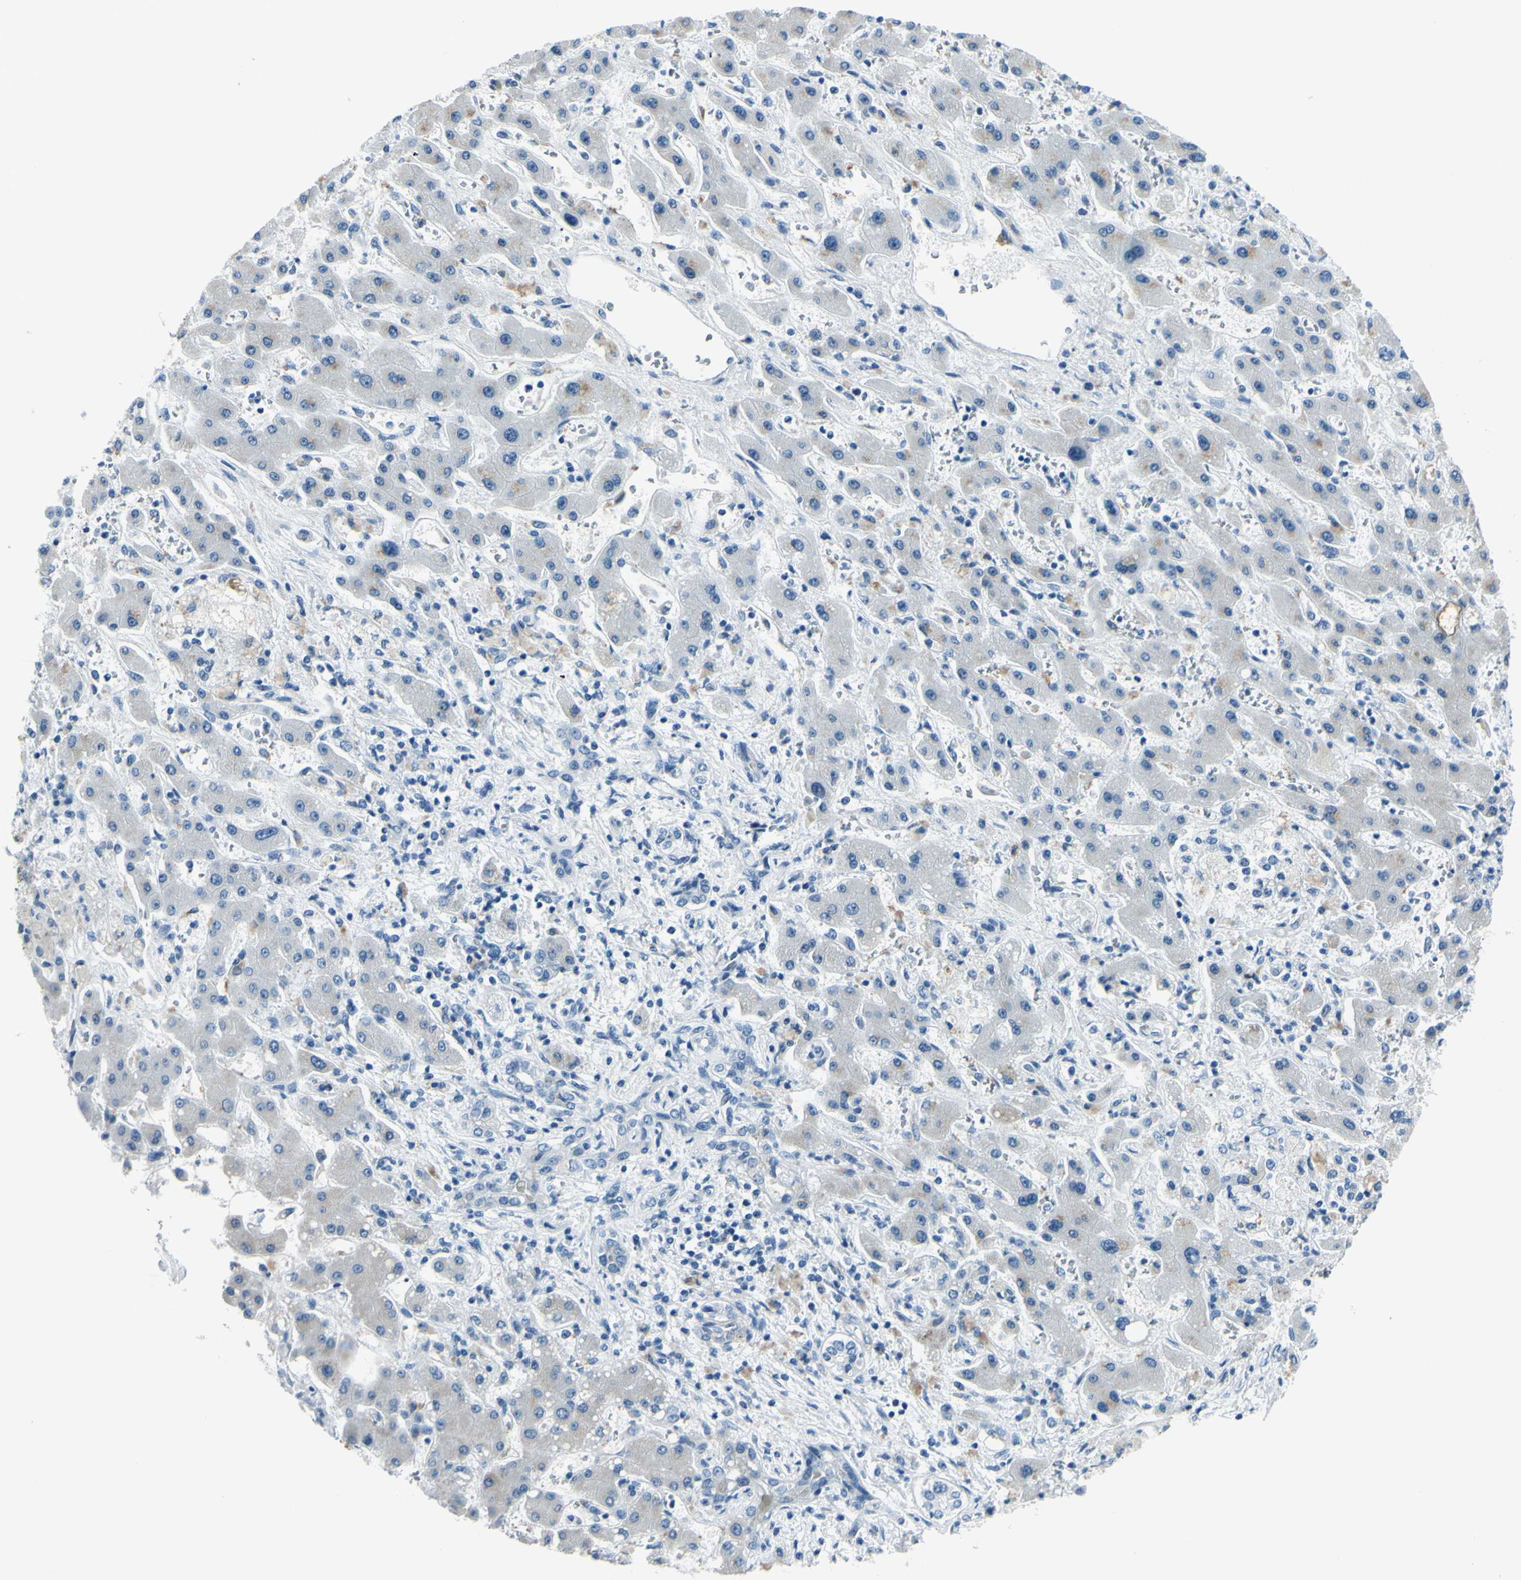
{"staining": {"intensity": "negative", "quantity": "none", "location": "none"}, "tissue": "liver cancer", "cell_type": "Tumor cells", "image_type": "cancer", "snomed": [{"axis": "morphology", "description": "Cholangiocarcinoma"}, {"axis": "topography", "description": "Liver"}], "caption": "IHC histopathology image of human liver cancer (cholangiocarcinoma) stained for a protein (brown), which exhibits no expression in tumor cells.", "gene": "CDH15", "patient": {"sex": "male", "age": 50}}